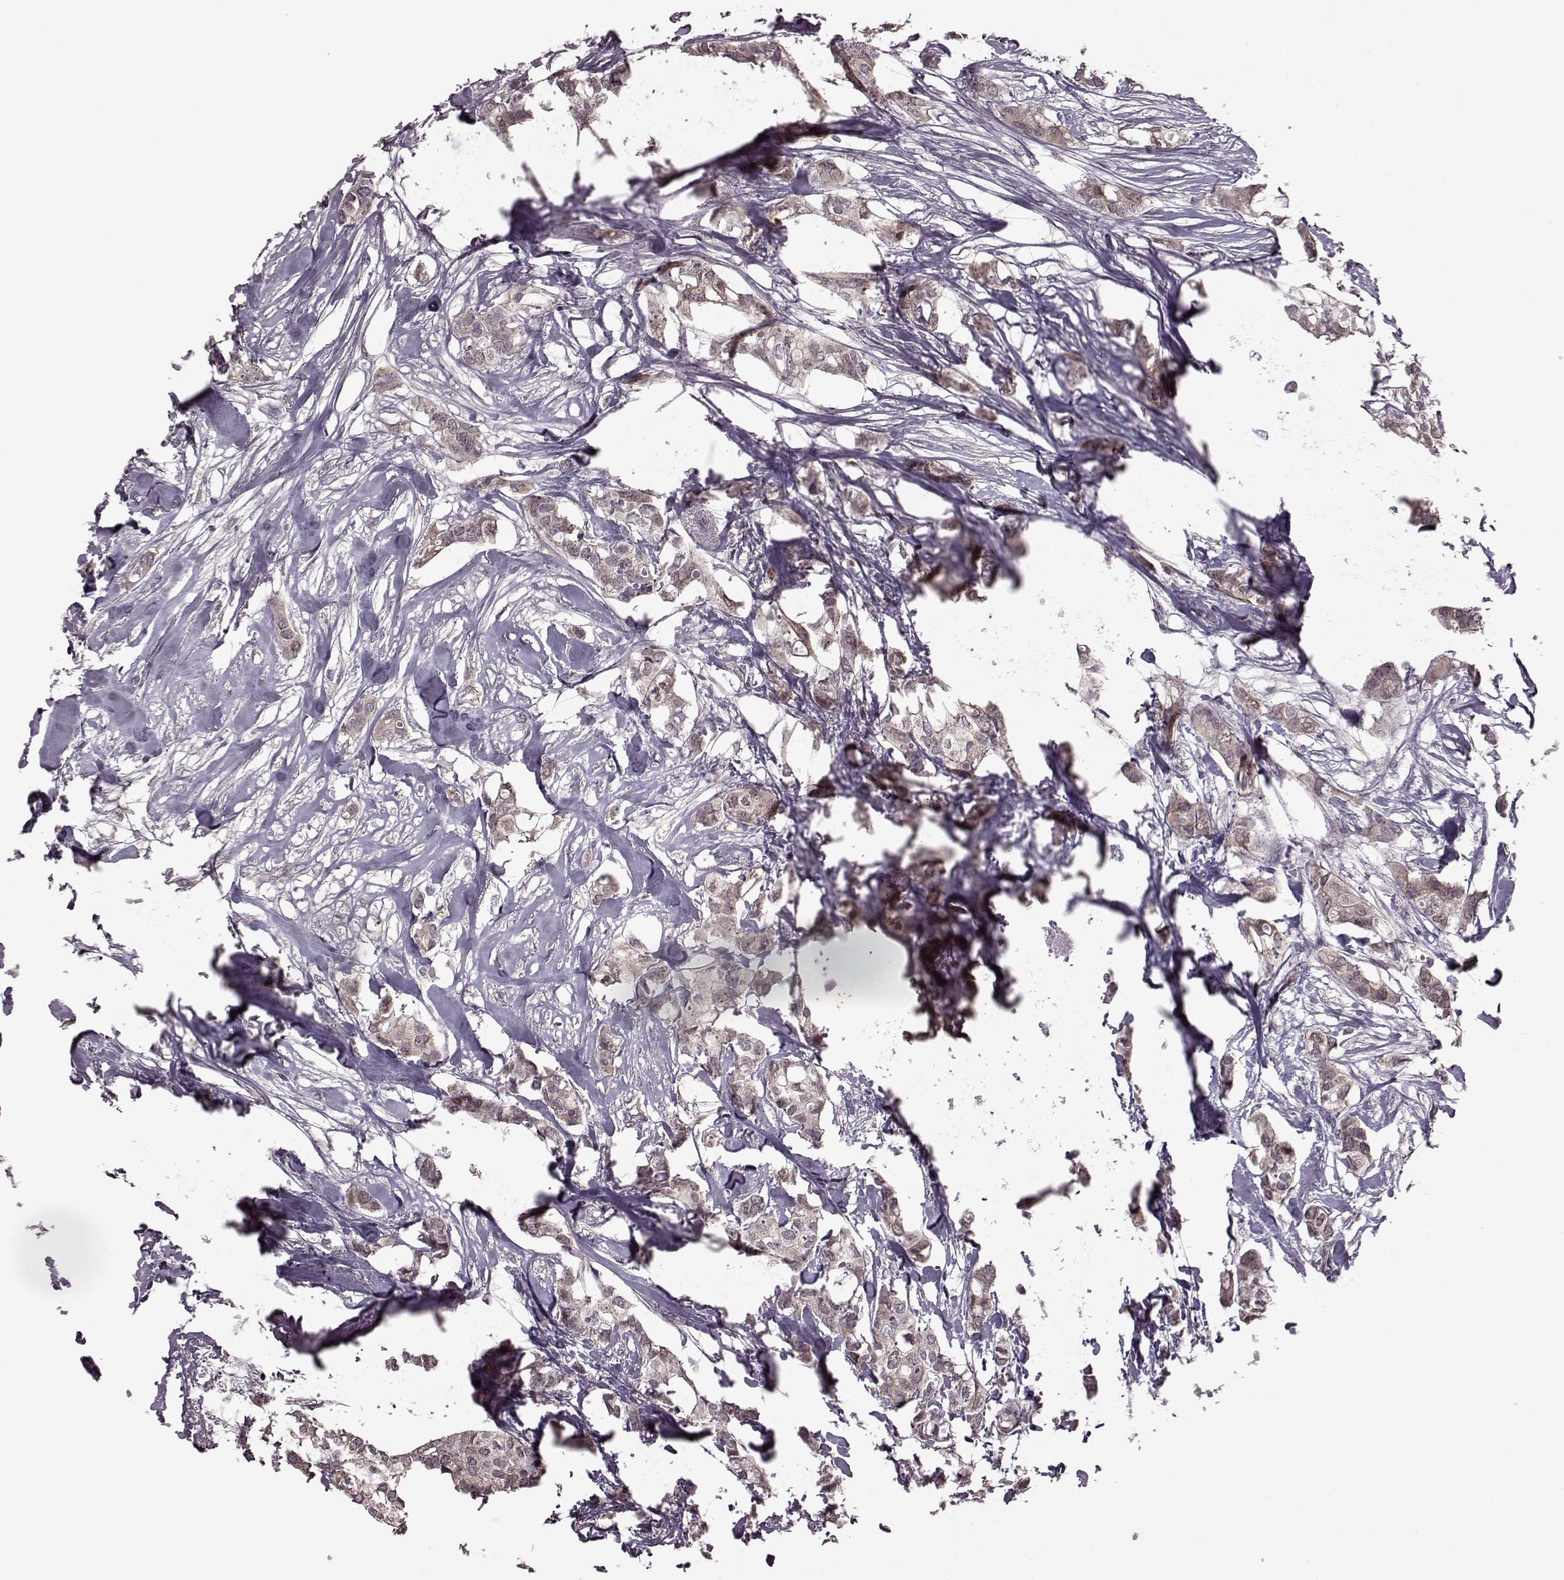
{"staining": {"intensity": "weak", "quantity": "<25%", "location": "cytoplasmic/membranous"}, "tissue": "breast cancer", "cell_type": "Tumor cells", "image_type": "cancer", "snomed": [{"axis": "morphology", "description": "Duct carcinoma"}, {"axis": "topography", "description": "Breast"}], "caption": "Image shows no significant protein positivity in tumor cells of breast intraductal carcinoma.", "gene": "SYNPO", "patient": {"sex": "female", "age": 62}}